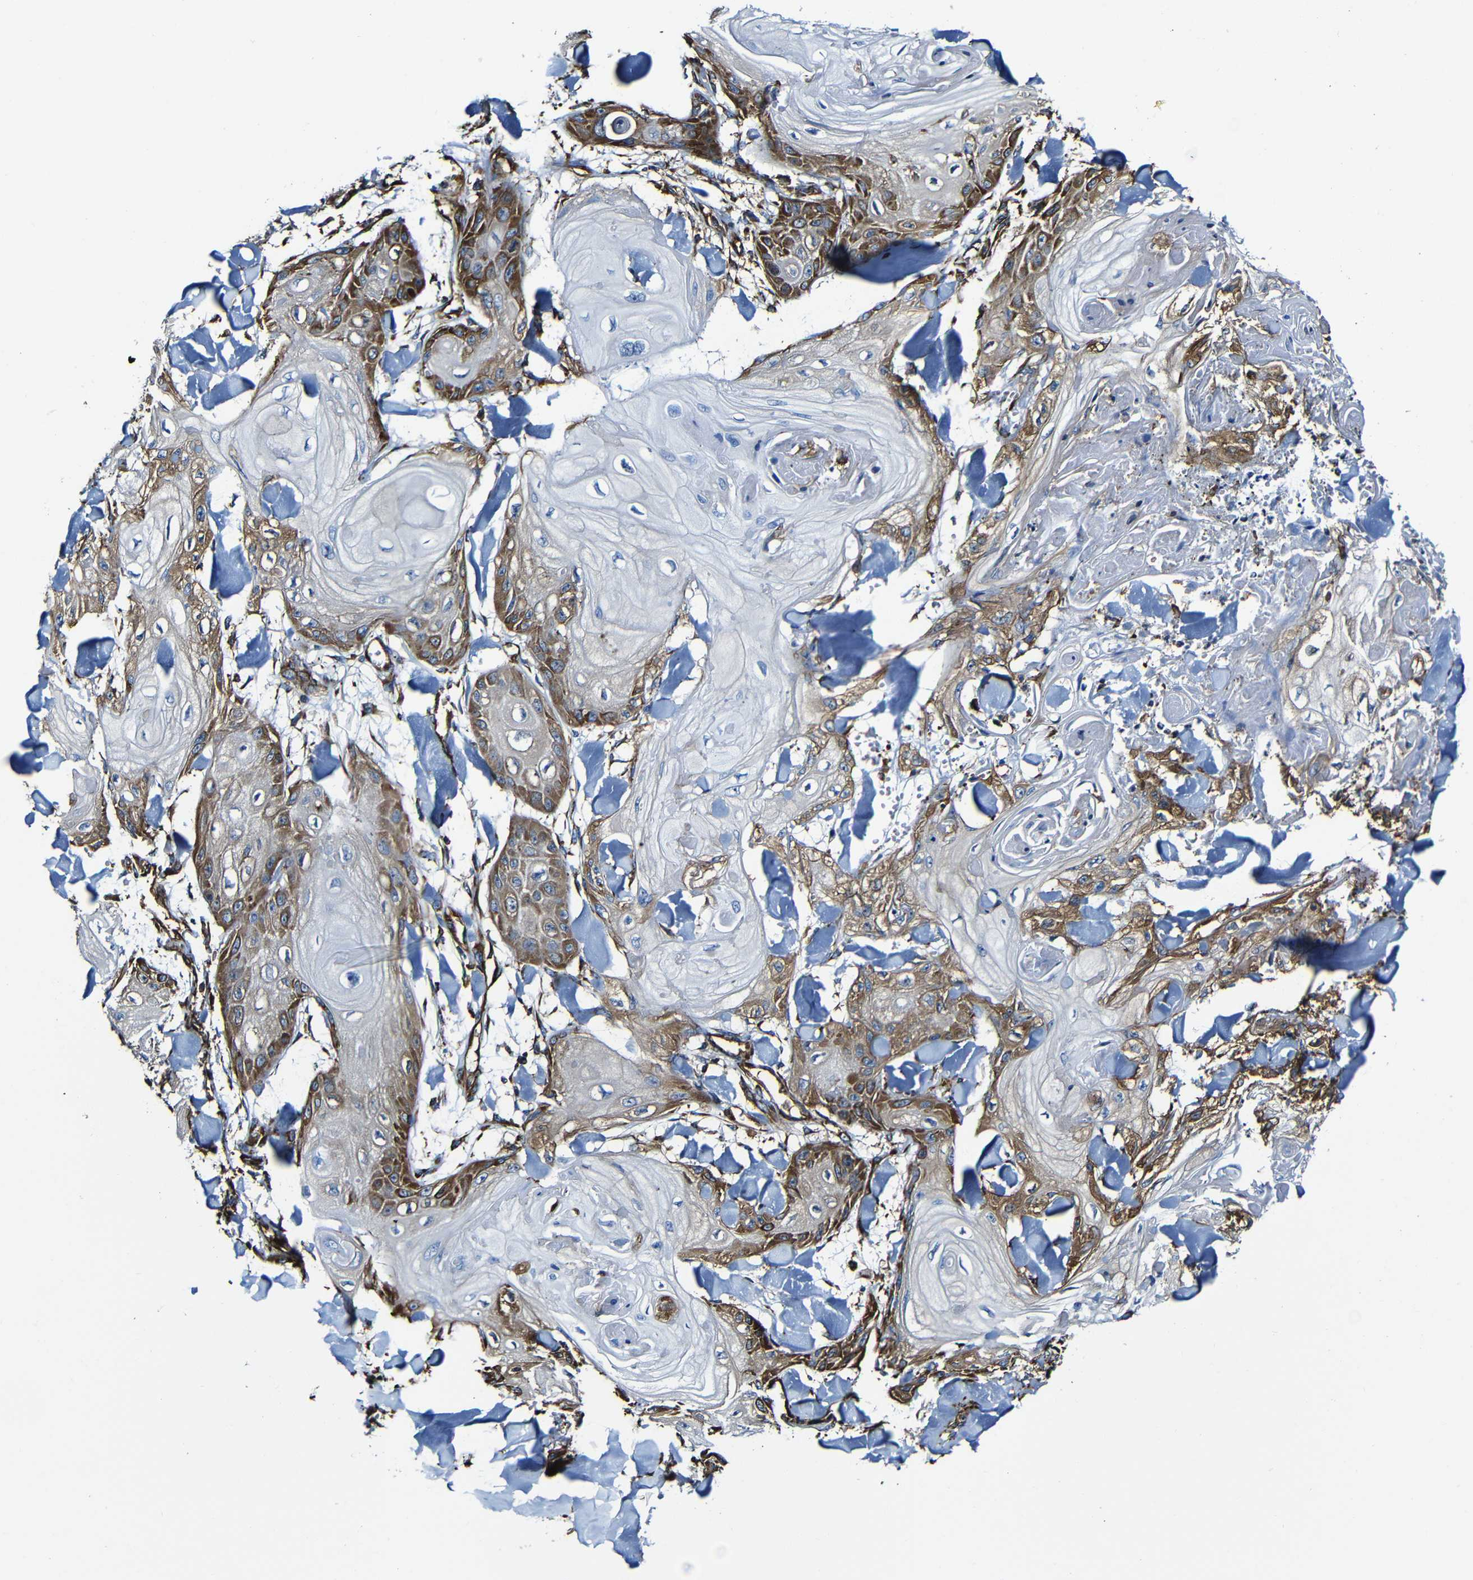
{"staining": {"intensity": "moderate", "quantity": "25%-75%", "location": "cytoplasmic/membranous"}, "tissue": "skin cancer", "cell_type": "Tumor cells", "image_type": "cancer", "snomed": [{"axis": "morphology", "description": "Squamous cell carcinoma, NOS"}, {"axis": "topography", "description": "Skin"}], "caption": "This is a photomicrograph of IHC staining of squamous cell carcinoma (skin), which shows moderate staining in the cytoplasmic/membranous of tumor cells.", "gene": "MSN", "patient": {"sex": "male", "age": 74}}